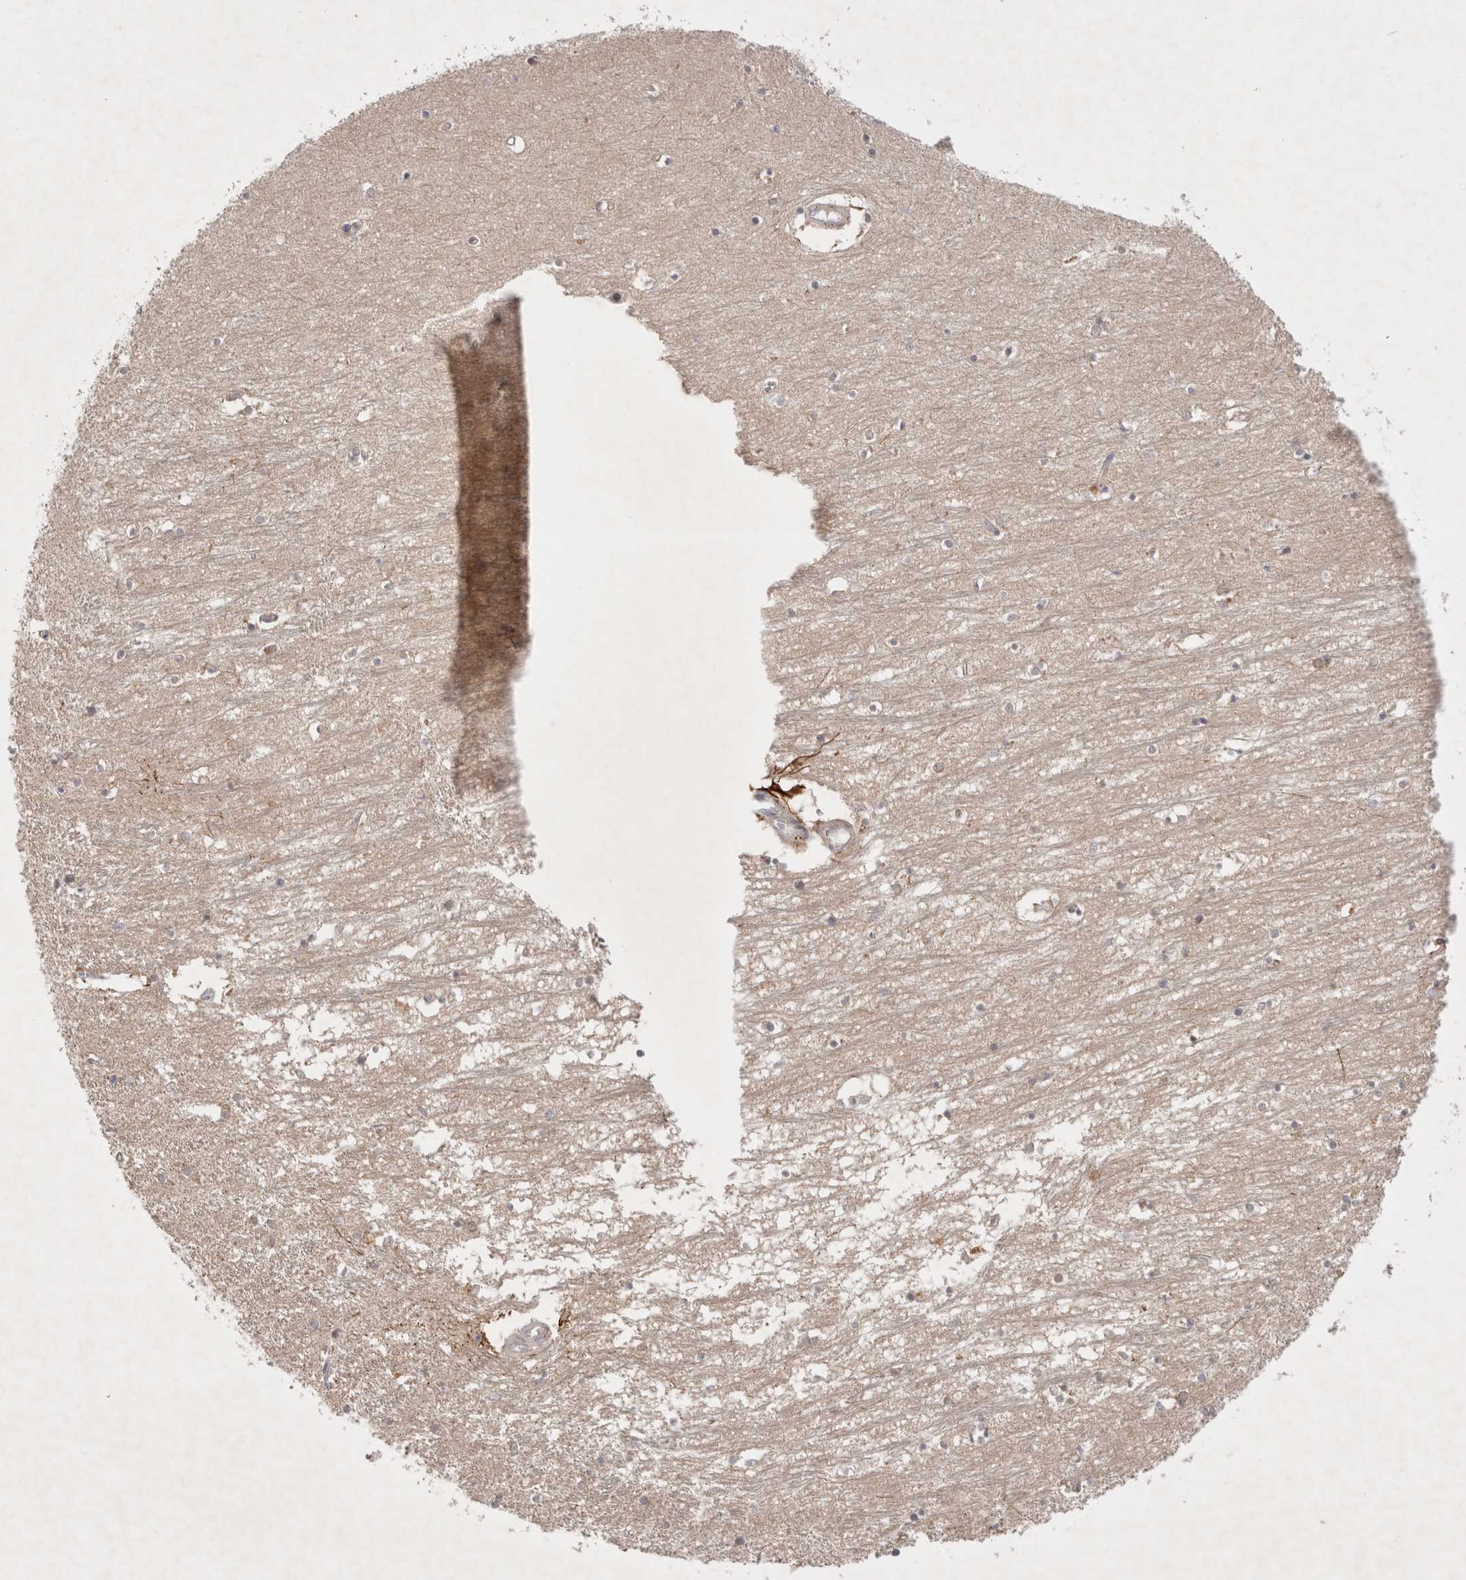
{"staining": {"intensity": "weak", "quantity": "25%-75%", "location": "cytoplasmic/membranous"}, "tissue": "hippocampus", "cell_type": "Glial cells", "image_type": "normal", "snomed": [{"axis": "morphology", "description": "Normal tissue, NOS"}, {"axis": "topography", "description": "Hippocampus"}], "caption": "DAB immunohistochemical staining of unremarkable hippocampus demonstrates weak cytoplasmic/membranous protein expression in about 25%-75% of glial cells. The protein of interest is stained brown, and the nuclei are stained in blue (DAB IHC with brightfield microscopy, high magnification).", "gene": "PTPDC1", "patient": {"sex": "male", "age": 70}}